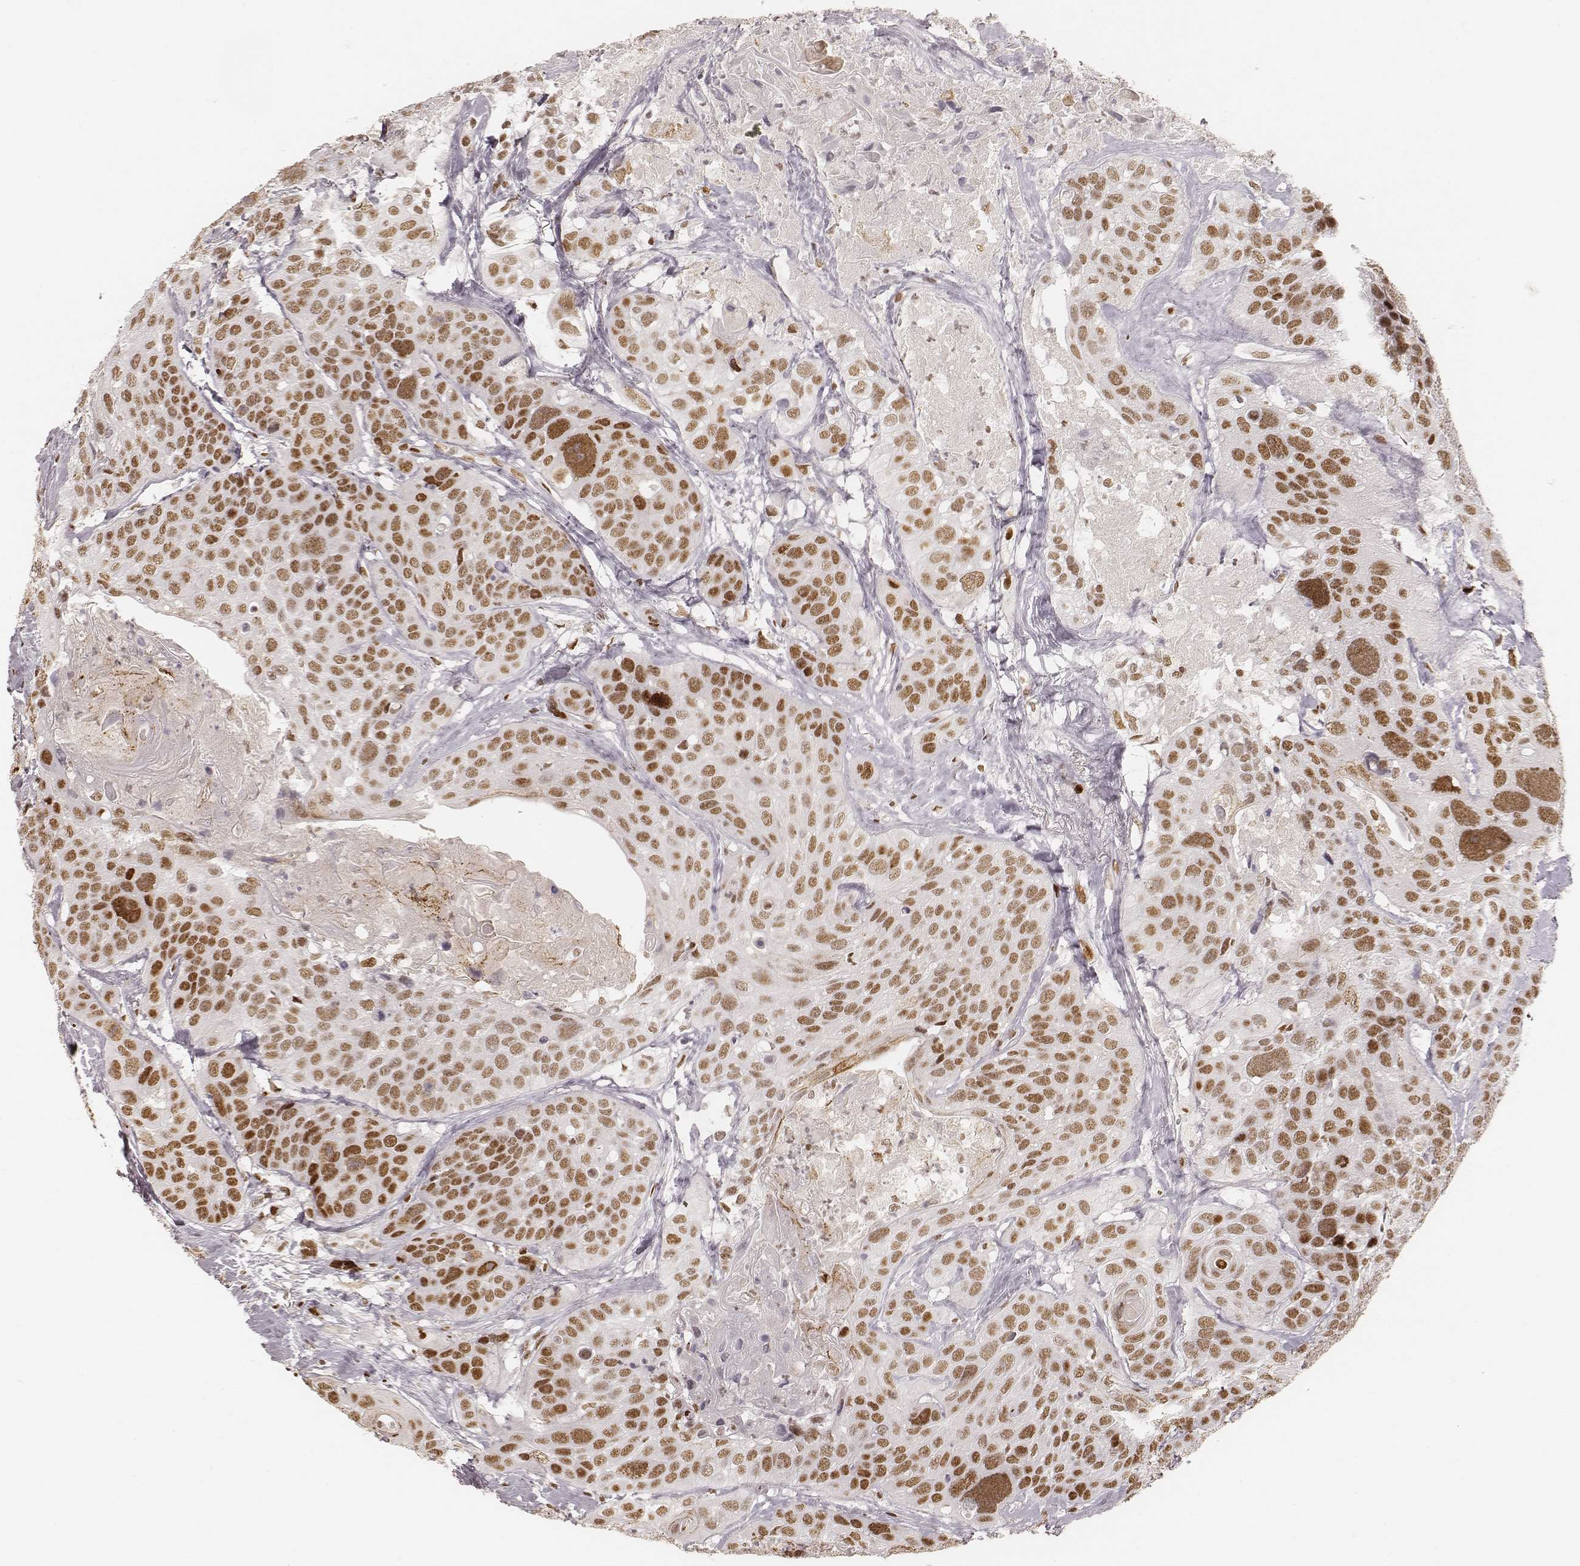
{"staining": {"intensity": "moderate", "quantity": ">75%", "location": "nuclear"}, "tissue": "head and neck cancer", "cell_type": "Tumor cells", "image_type": "cancer", "snomed": [{"axis": "morphology", "description": "Squamous cell carcinoma, NOS"}, {"axis": "topography", "description": "Oral tissue"}, {"axis": "topography", "description": "Head-Neck"}], "caption": "About >75% of tumor cells in head and neck squamous cell carcinoma reveal moderate nuclear protein expression as visualized by brown immunohistochemical staining.", "gene": "HNRNPC", "patient": {"sex": "male", "age": 56}}